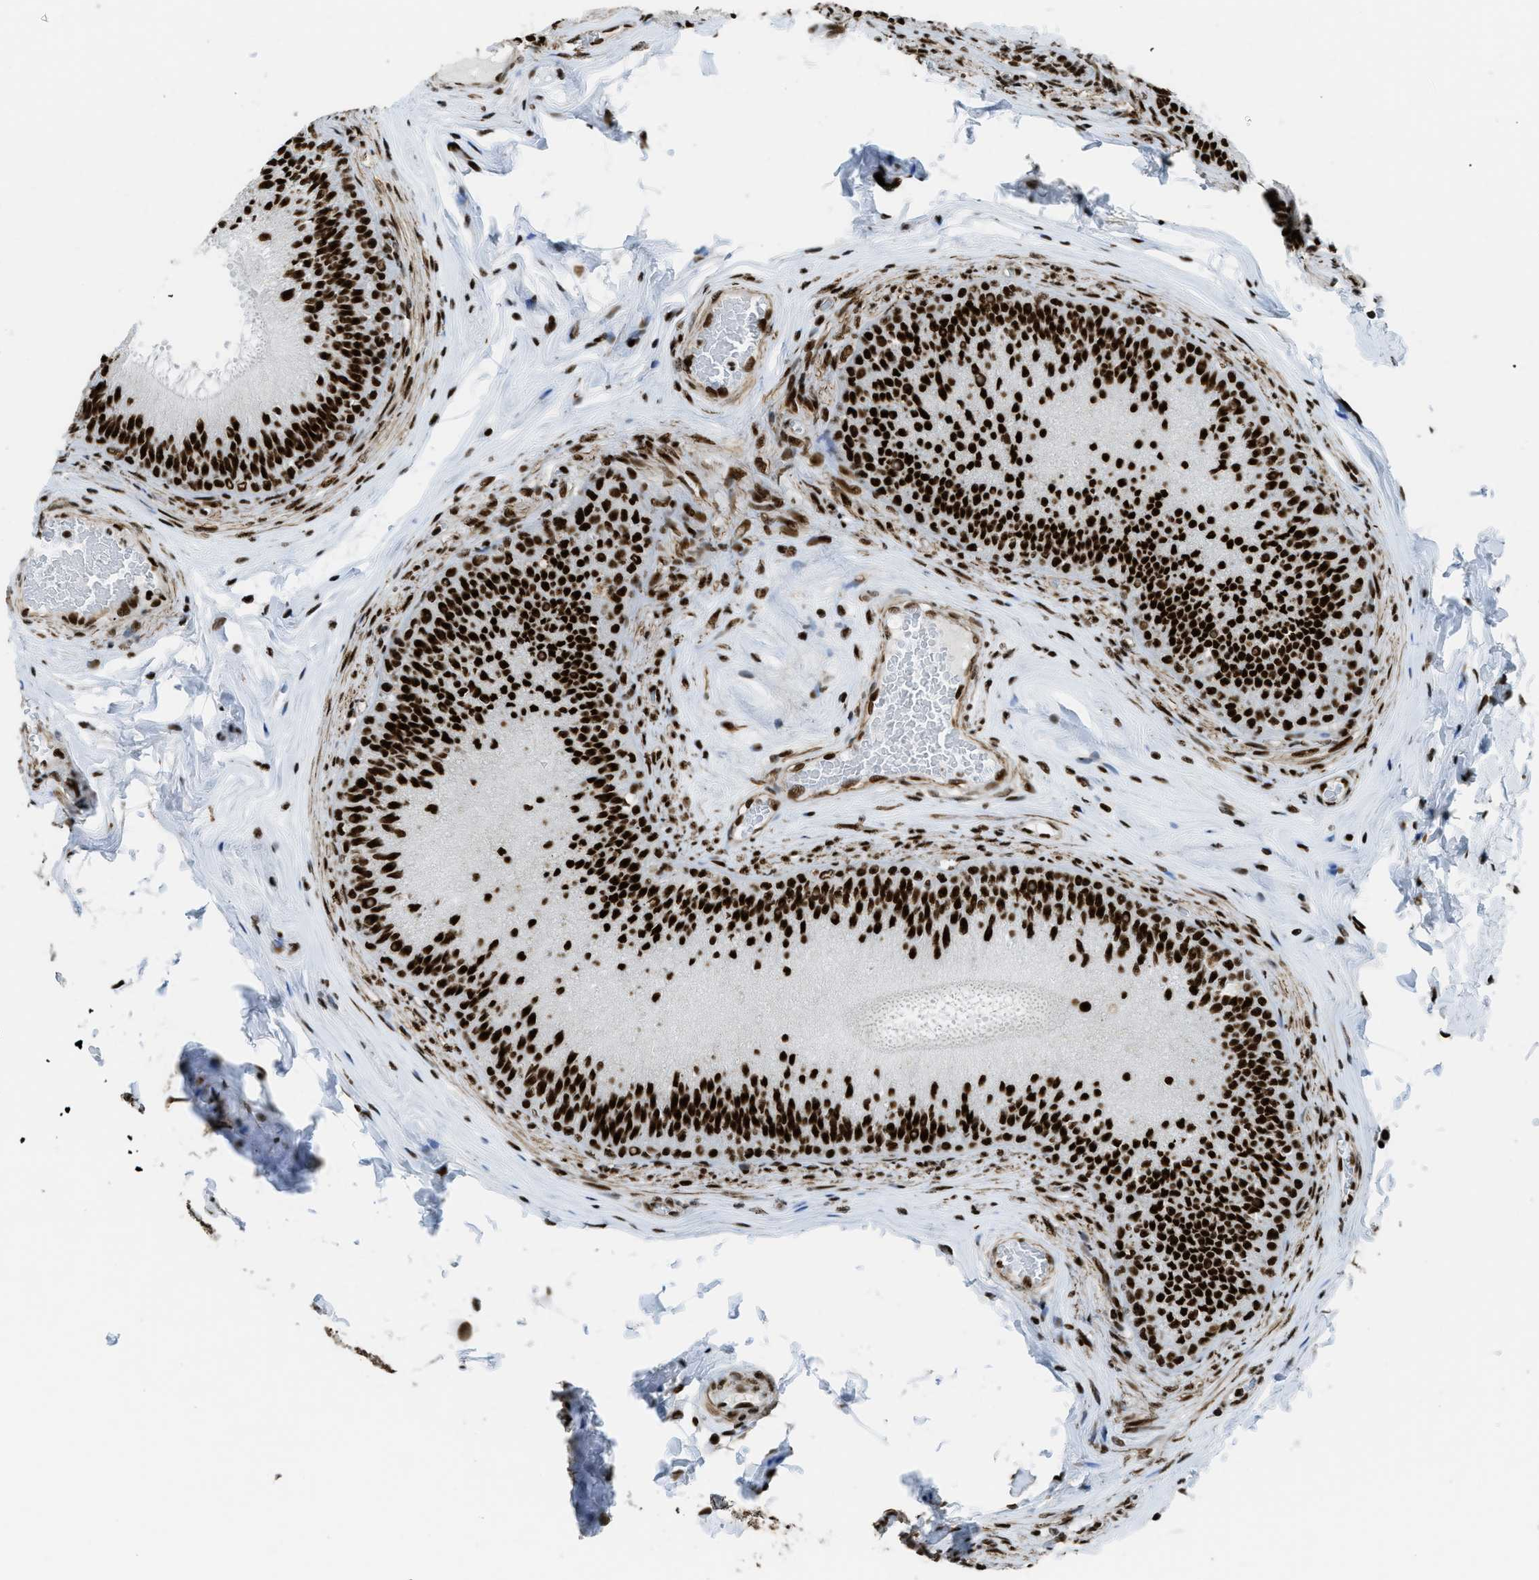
{"staining": {"intensity": "strong", "quantity": ">75%", "location": "nuclear"}, "tissue": "epididymis", "cell_type": "Glandular cells", "image_type": "normal", "snomed": [{"axis": "morphology", "description": "Normal tissue, NOS"}, {"axis": "topography", "description": "Testis"}, {"axis": "topography", "description": "Epididymis"}], "caption": "A histopathology image showing strong nuclear positivity in approximately >75% of glandular cells in benign epididymis, as visualized by brown immunohistochemical staining.", "gene": "ZNF207", "patient": {"sex": "male", "age": 36}}